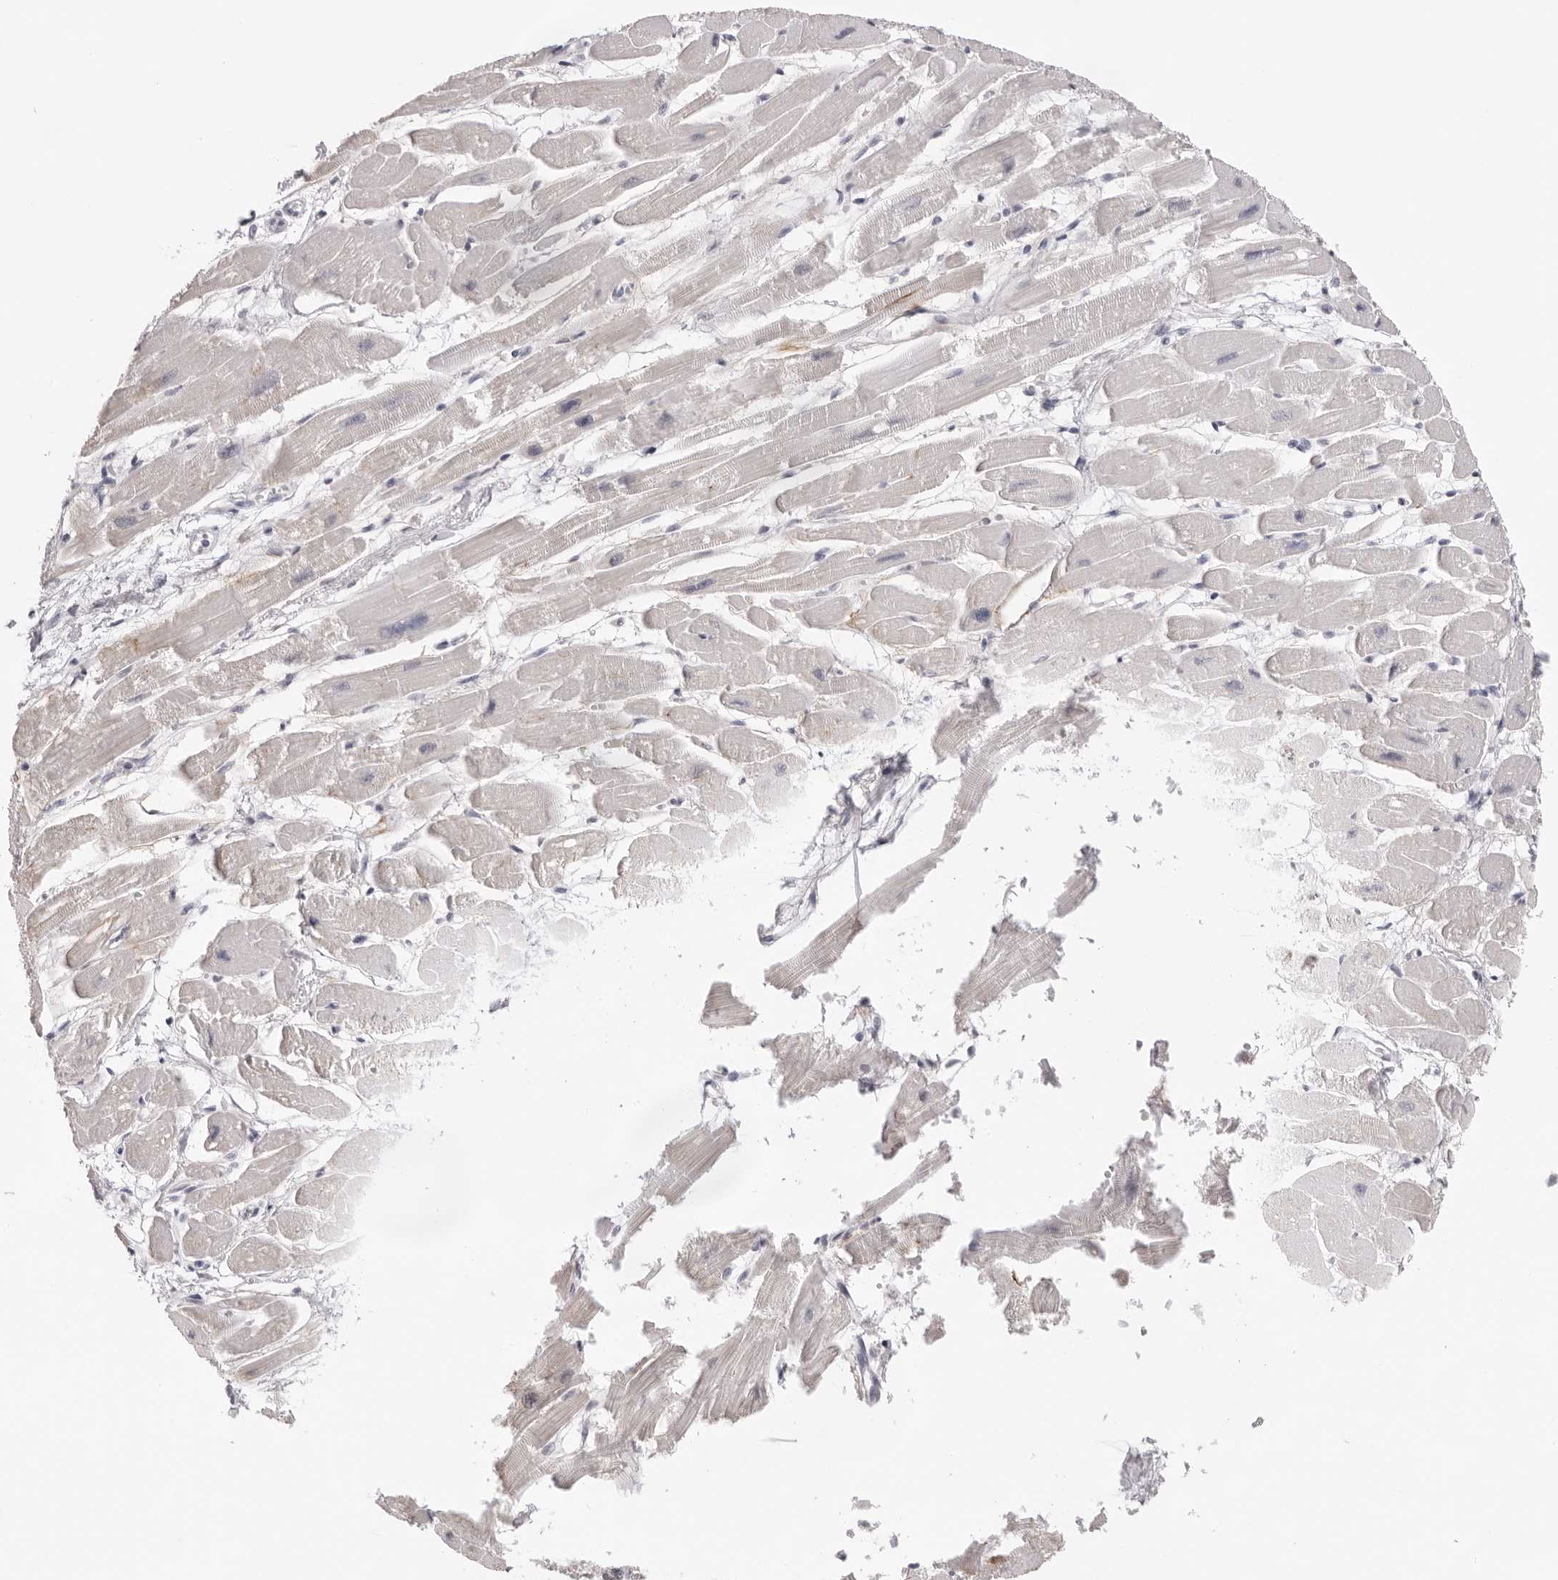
{"staining": {"intensity": "negative", "quantity": "none", "location": "none"}, "tissue": "heart muscle", "cell_type": "Cardiomyocytes", "image_type": "normal", "snomed": [{"axis": "morphology", "description": "Normal tissue, NOS"}, {"axis": "topography", "description": "Heart"}], "caption": "High power microscopy photomicrograph of an IHC image of benign heart muscle, revealing no significant staining in cardiomyocytes.", "gene": "KLK12", "patient": {"sex": "female", "age": 54}}